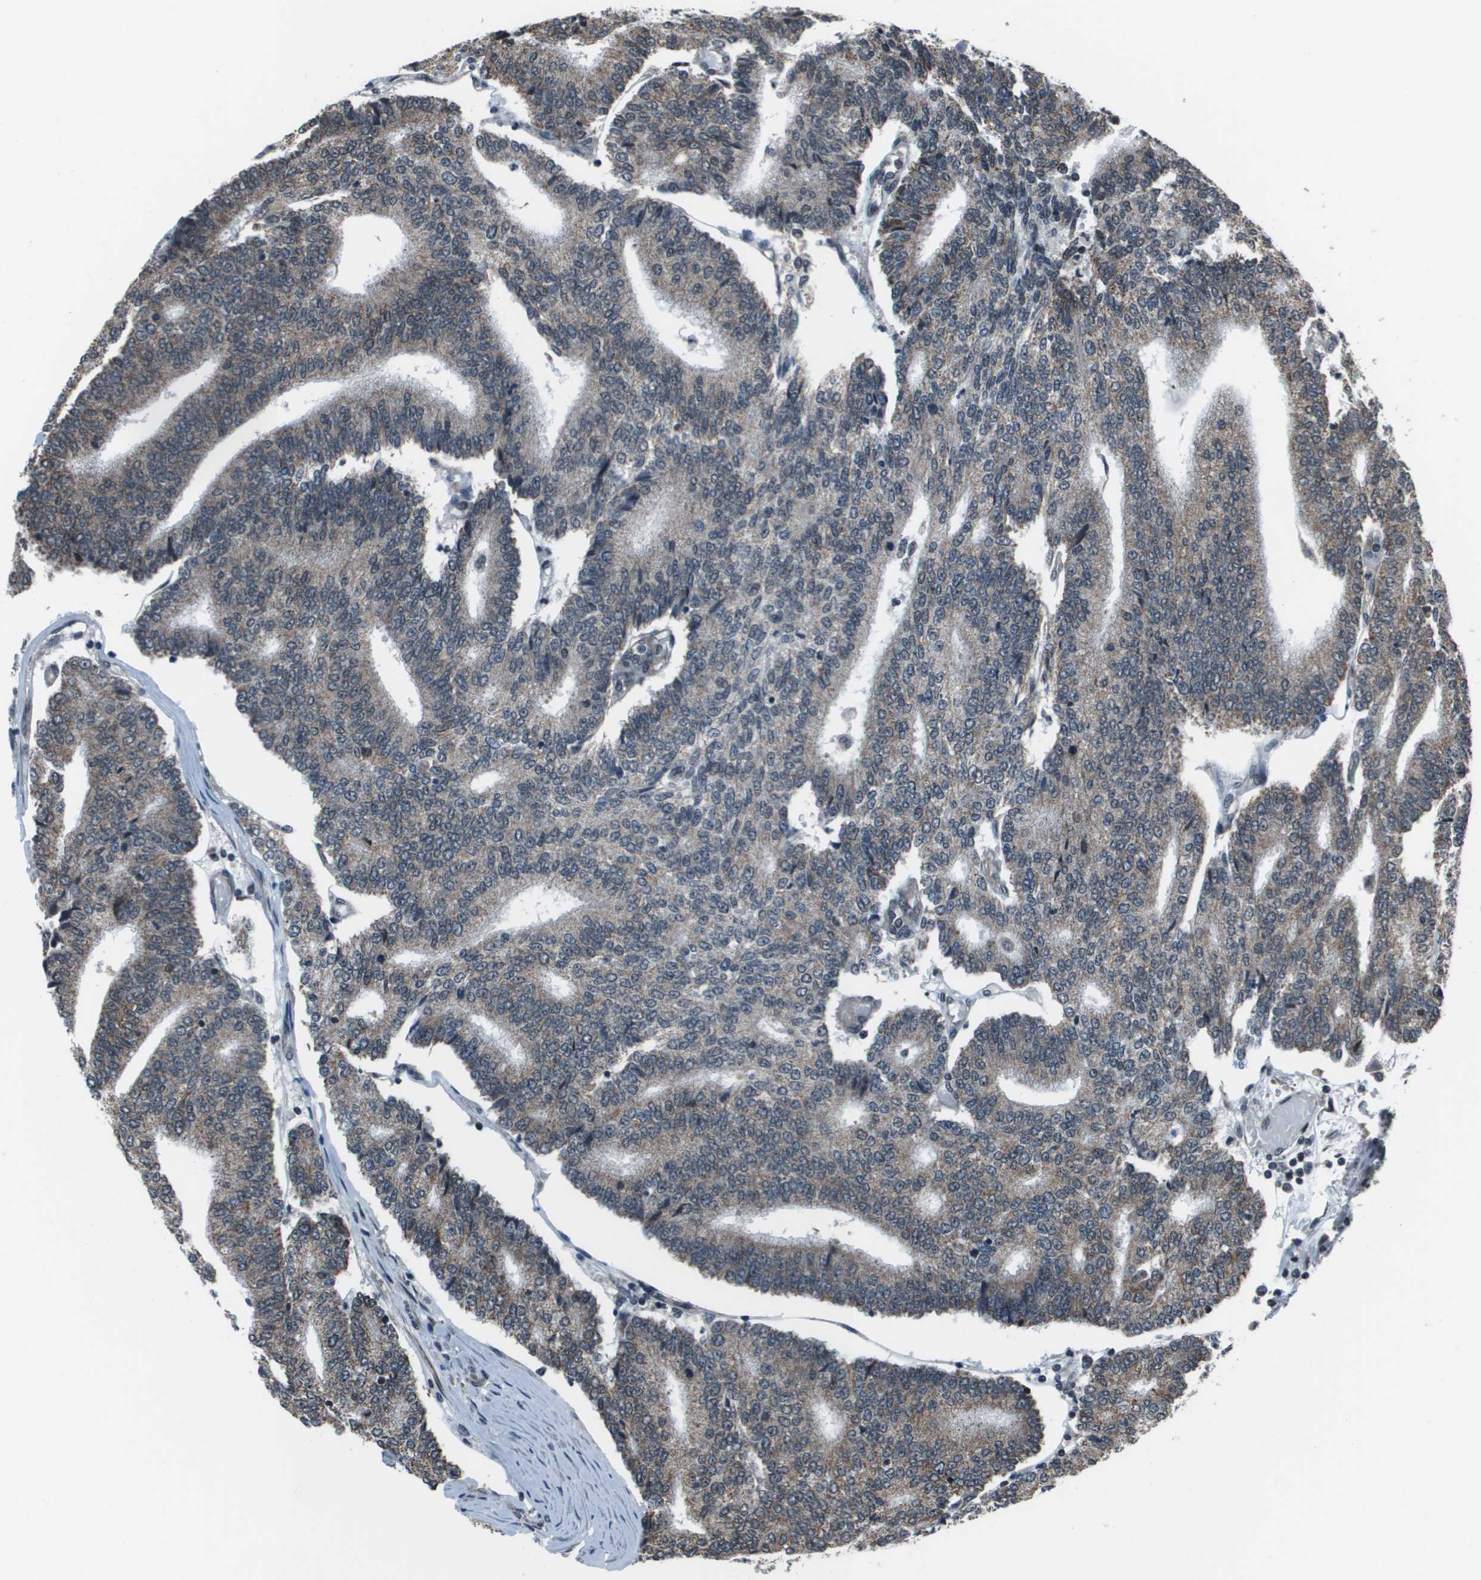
{"staining": {"intensity": "moderate", "quantity": ">75%", "location": "cytoplasmic/membranous"}, "tissue": "prostate cancer", "cell_type": "Tumor cells", "image_type": "cancer", "snomed": [{"axis": "morphology", "description": "Normal tissue, NOS"}, {"axis": "morphology", "description": "Adenocarcinoma, High grade"}, {"axis": "topography", "description": "Prostate"}, {"axis": "topography", "description": "Seminal veicle"}], "caption": "Prostate cancer (adenocarcinoma (high-grade)) stained with DAB (3,3'-diaminobenzidine) IHC displays medium levels of moderate cytoplasmic/membranous positivity in approximately >75% of tumor cells.", "gene": "PPFIA1", "patient": {"sex": "male", "age": 55}}